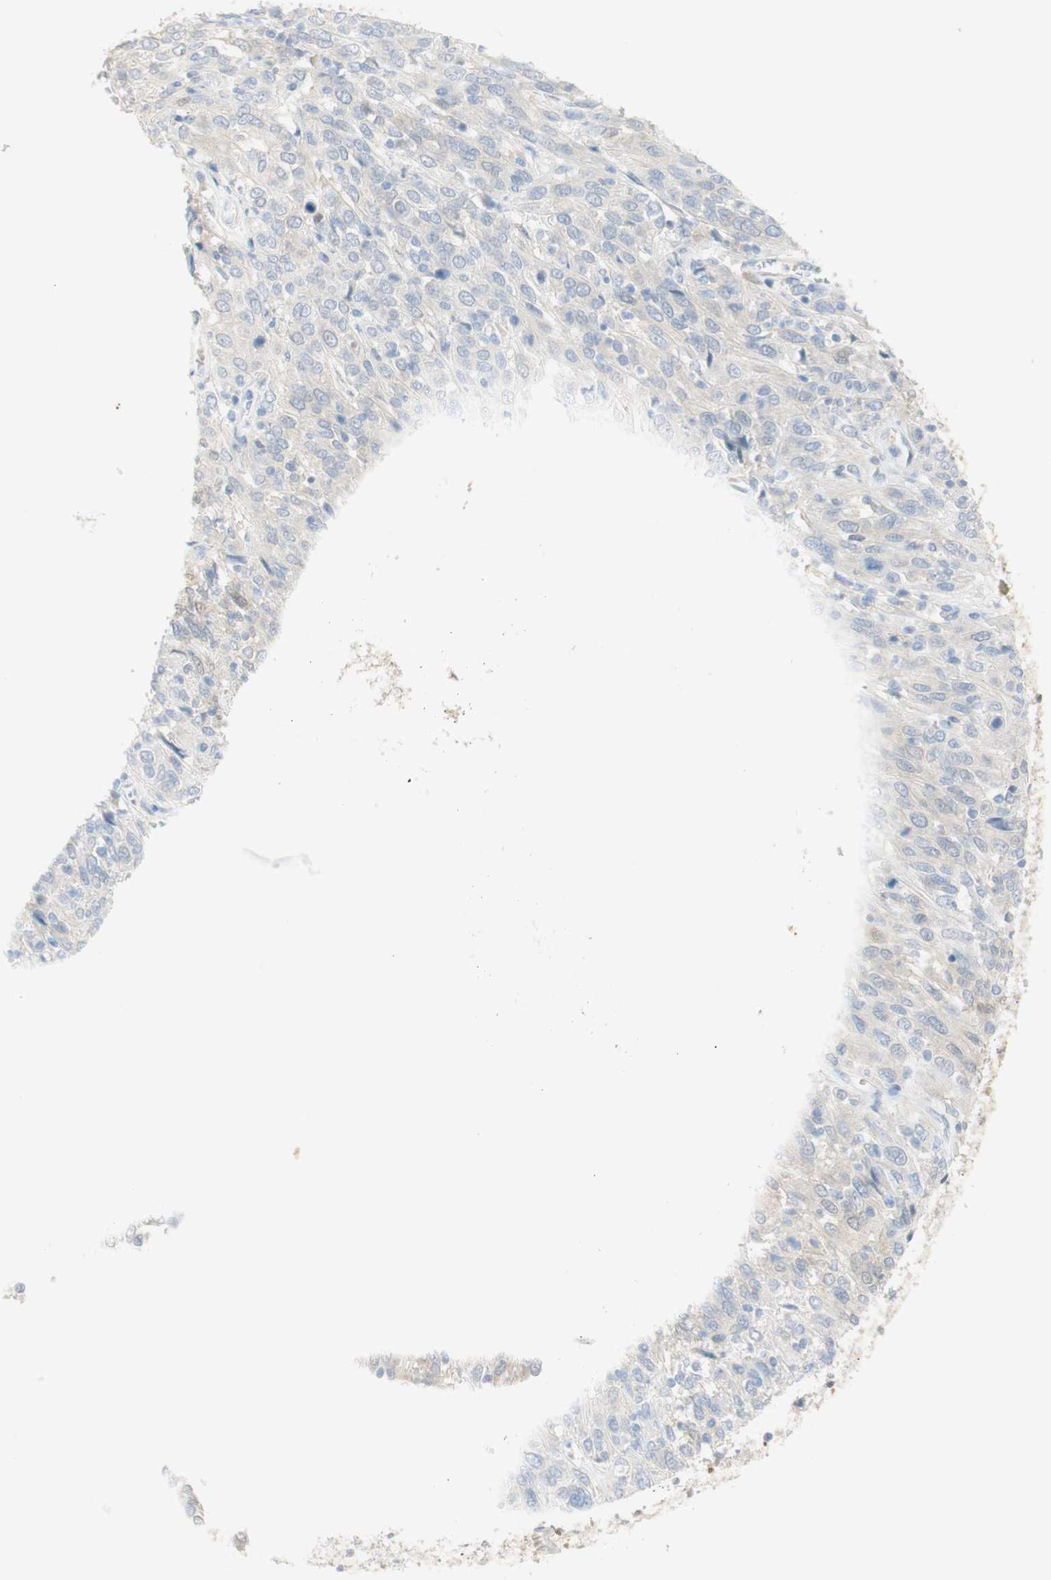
{"staining": {"intensity": "weak", "quantity": "25%-75%", "location": "cytoplasmic/membranous,nuclear"}, "tissue": "cervical cancer", "cell_type": "Tumor cells", "image_type": "cancer", "snomed": [{"axis": "morphology", "description": "Squamous cell carcinoma, NOS"}, {"axis": "topography", "description": "Cervix"}], "caption": "Approximately 25%-75% of tumor cells in human cervical cancer exhibit weak cytoplasmic/membranous and nuclear protein positivity as visualized by brown immunohistochemical staining.", "gene": "SELENBP1", "patient": {"sex": "female", "age": 46}}